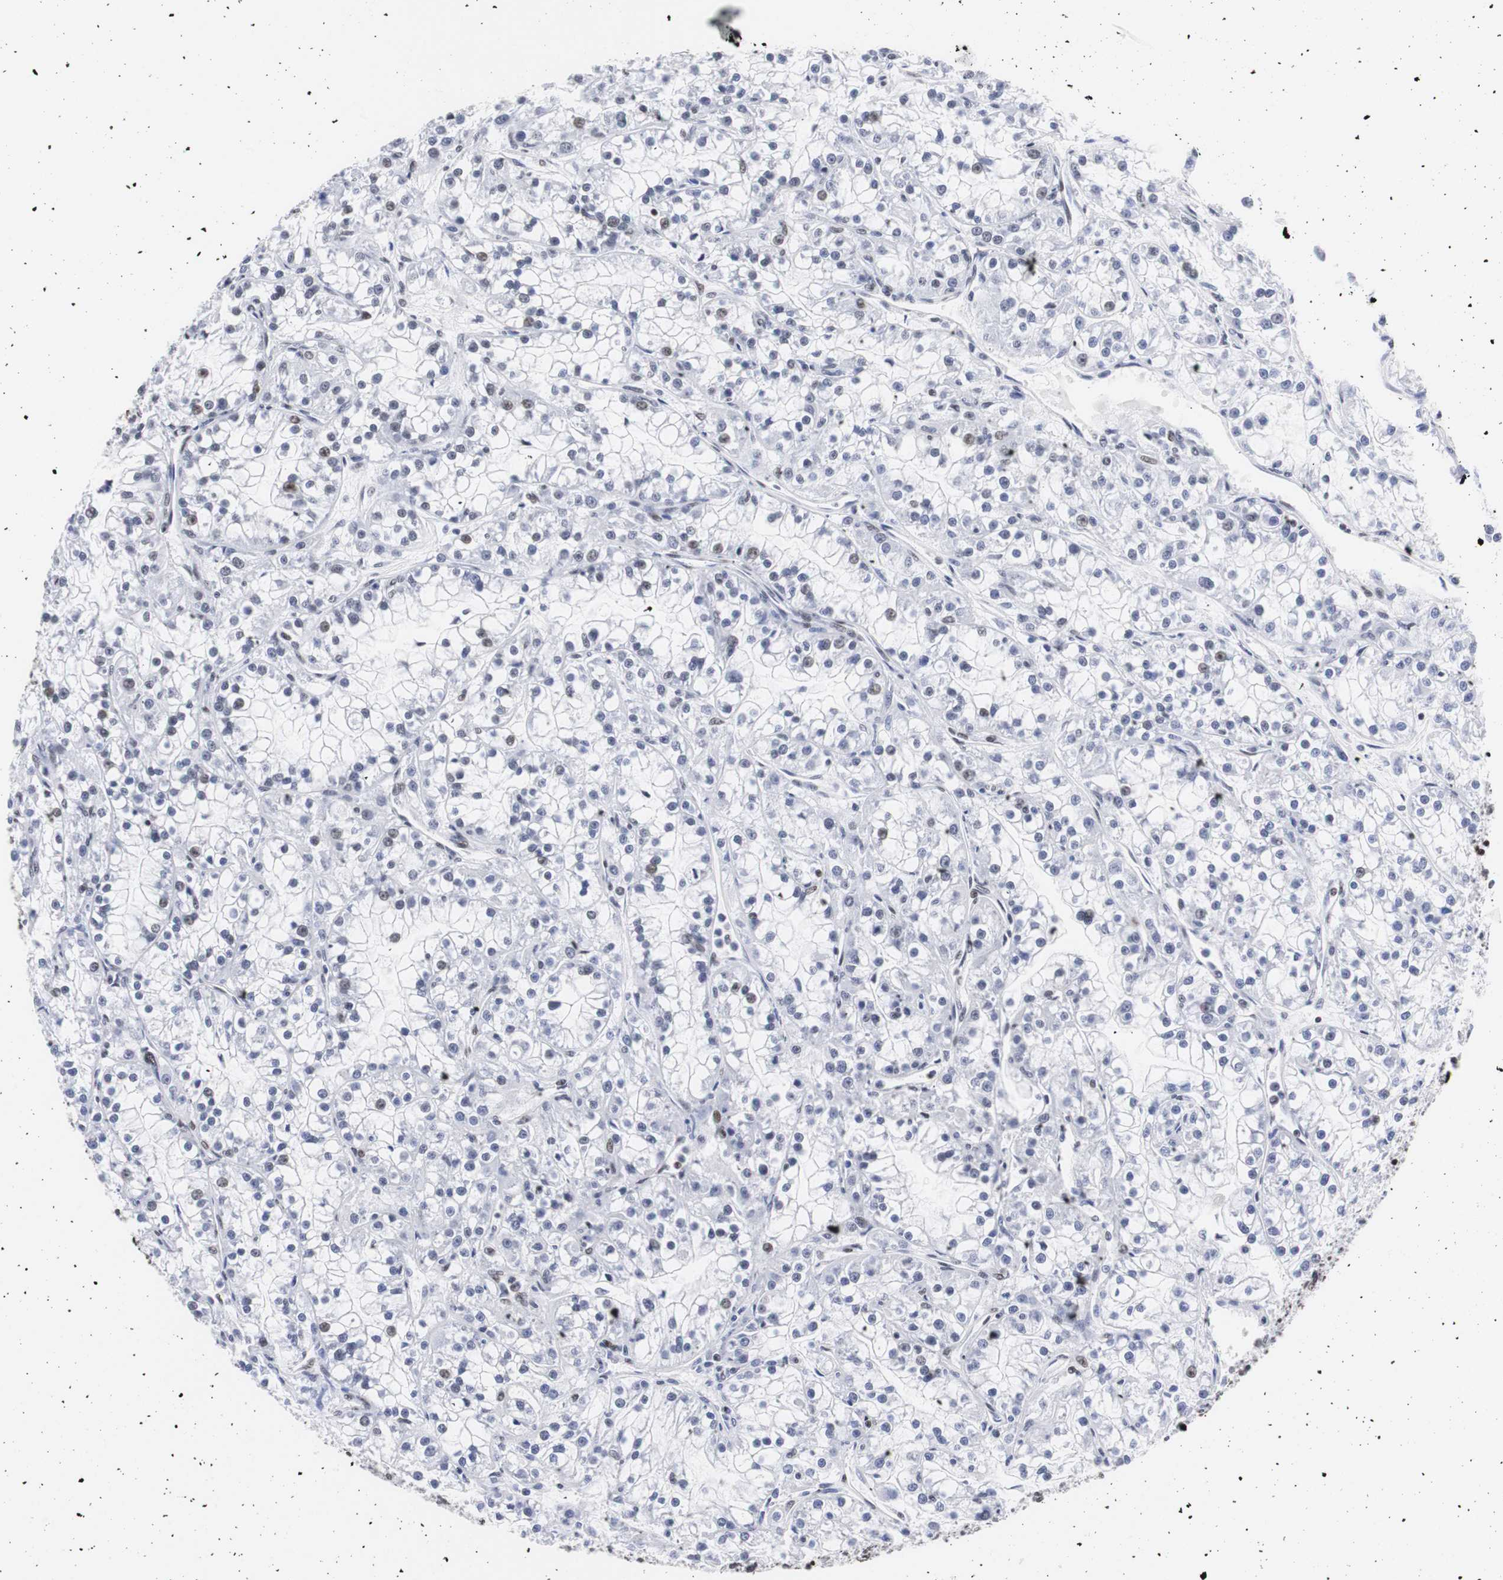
{"staining": {"intensity": "weak", "quantity": "<25%", "location": "nuclear"}, "tissue": "renal cancer", "cell_type": "Tumor cells", "image_type": "cancer", "snomed": [{"axis": "morphology", "description": "Adenocarcinoma, NOS"}, {"axis": "topography", "description": "Kidney"}], "caption": "An immunohistochemistry micrograph of renal adenocarcinoma is shown. There is no staining in tumor cells of renal adenocarcinoma.", "gene": "HNRNPH2", "patient": {"sex": "female", "age": 52}}